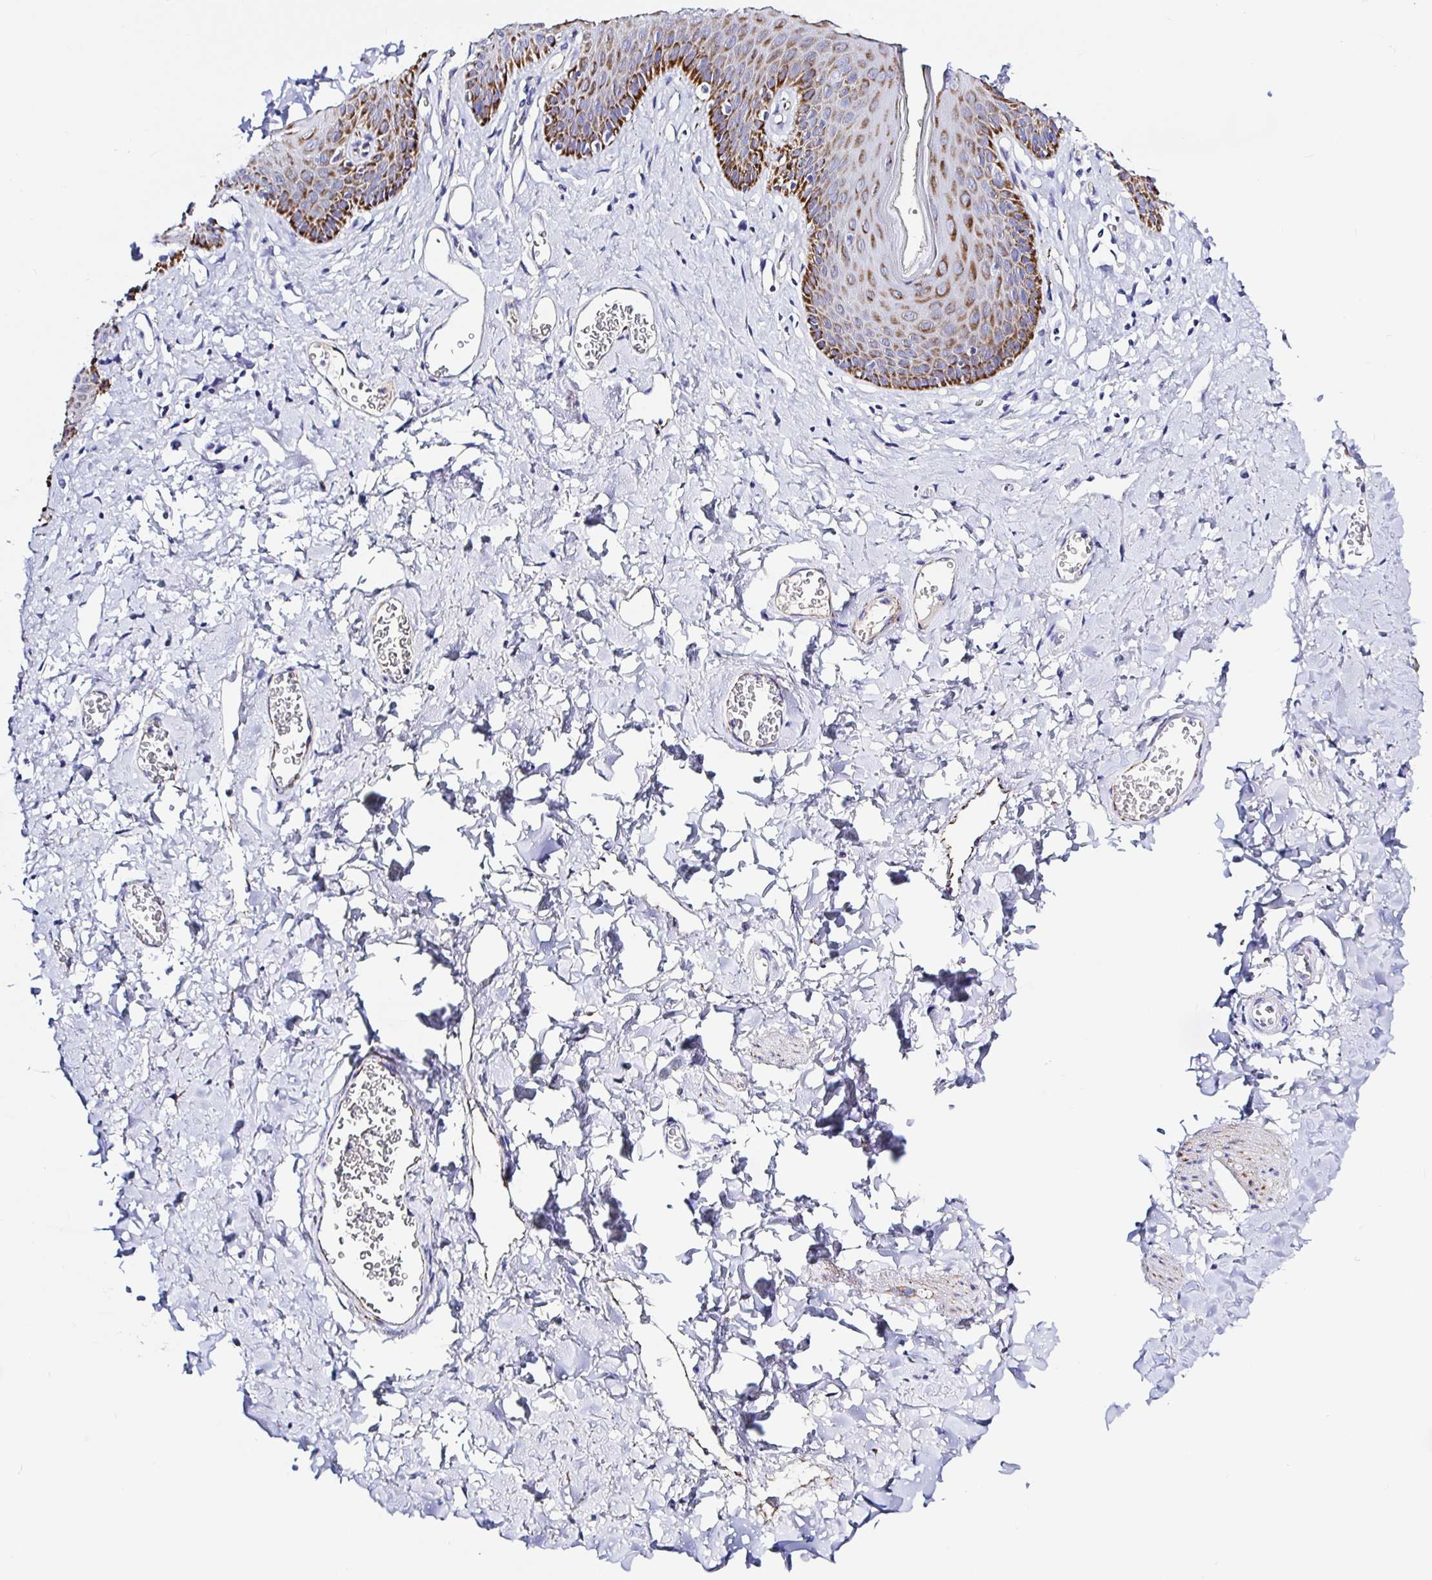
{"staining": {"intensity": "moderate", "quantity": "25%-75%", "location": "cytoplasmic/membranous"}, "tissue": "skin", "cell_type": "Epidermal cells", "image_type": "normal", "snomed": [{"axis": "morphology", "description": "Normal tissue, NOS"}, {"axis": "topography", "description": "Vulva"}, {"axis": "topography", "description": "Peripheral nerve tissue"}], "caption": "Protein staining demonstrates moderate cytoplasmic/membranous staining in approximately 25%-75% of epidermal cells in benign skin.", "gene": "MAOA", "patient": {"sex": "female", "age": 66}}